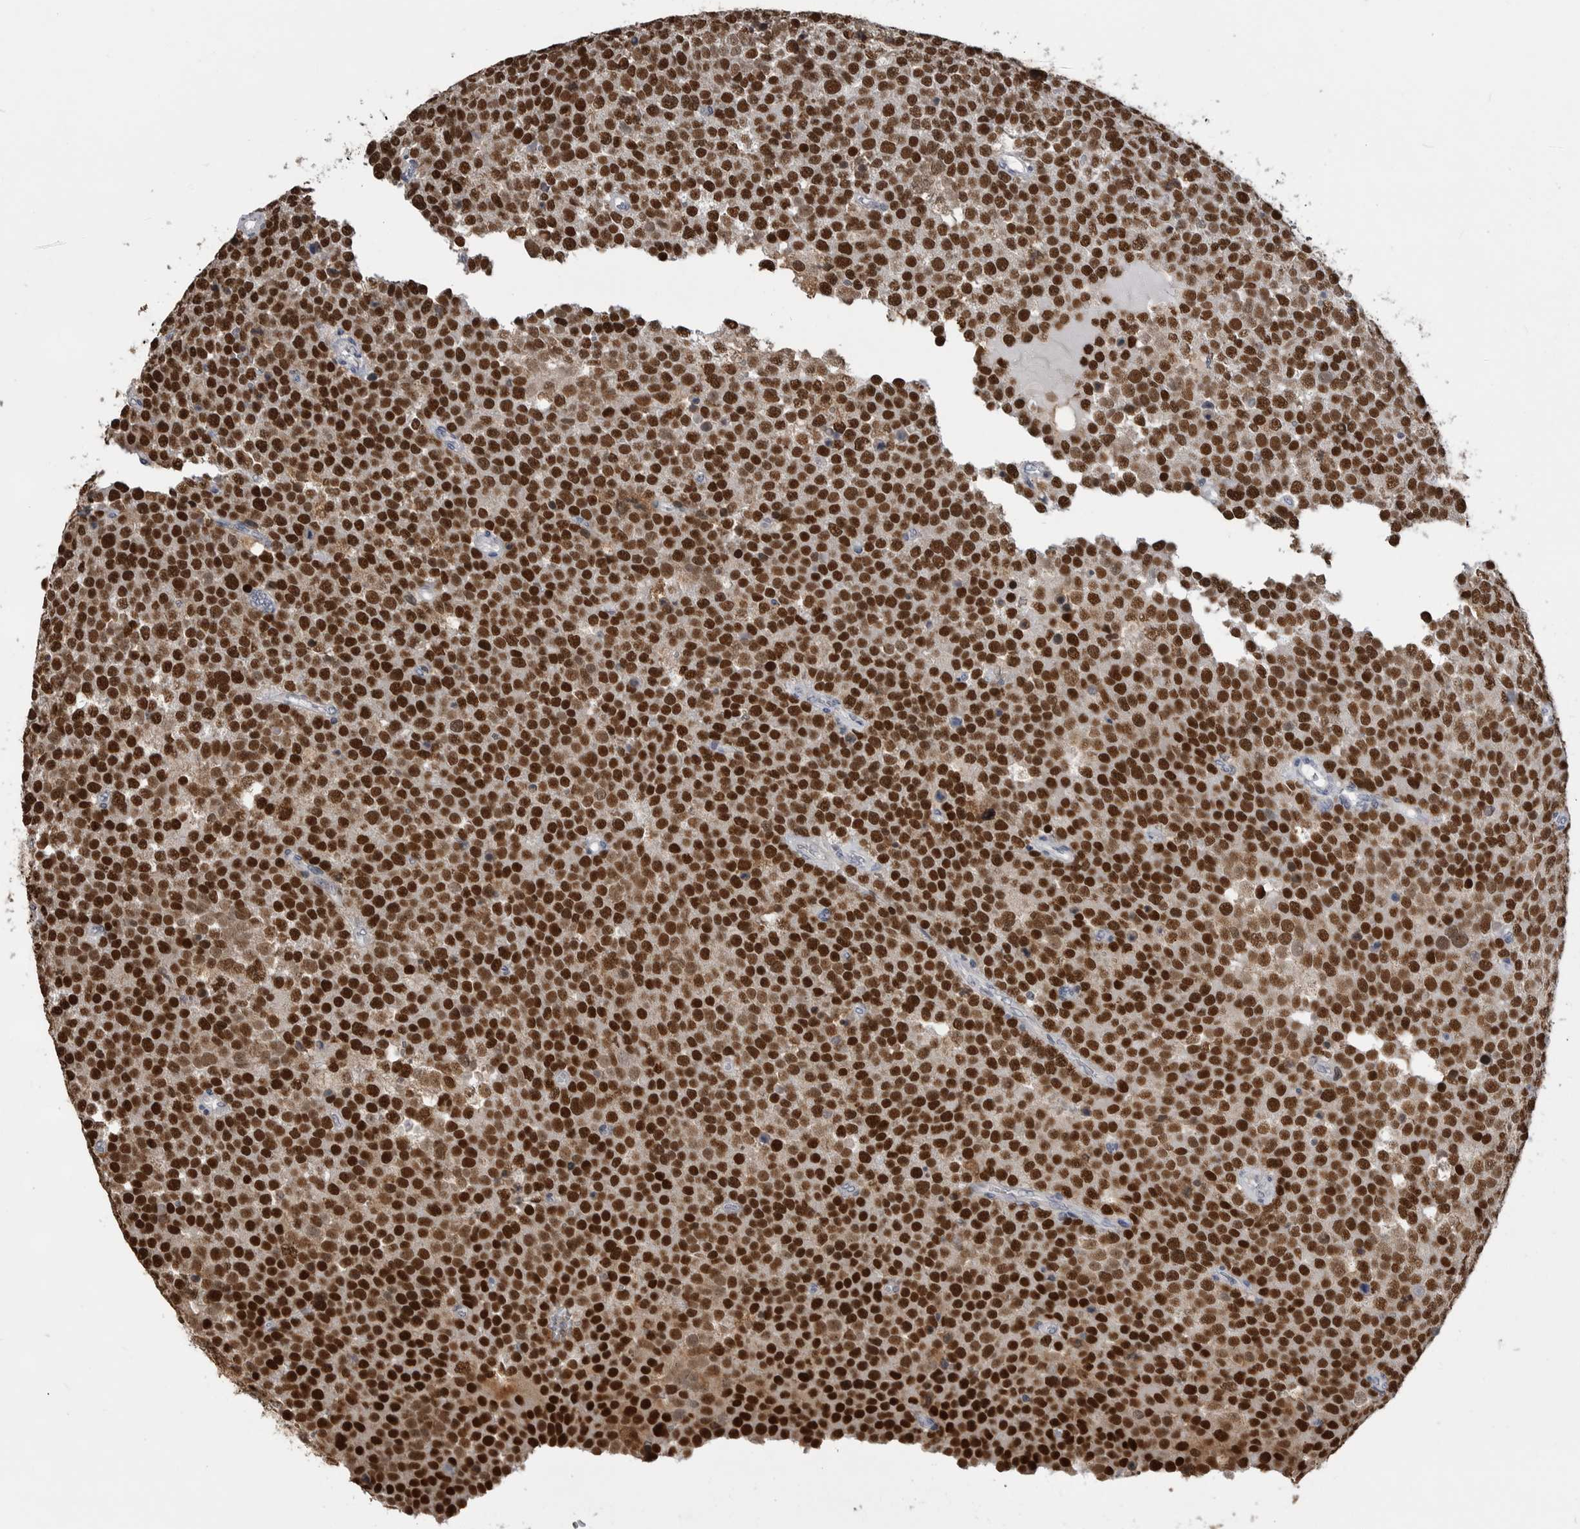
{"staining": {"intensity": "strong", "quantity": ">75%", "location": "nuclear"}, "tissue": "testis cancer", "cell_type": "Tumor cells", "image_type": "cancer", "snomed": [{"axis": "morphology", "description": "Seminoma, NOS"}, {"axis": "topography", "description": "Testis"}], "caption": "Strong nuclear expression for a protein is appreciated in approximately >75% of tumor cells of testis seminoma using IHC.", "gene": "SMARCC1", "patient": {"sex": "male", "age": 71}}